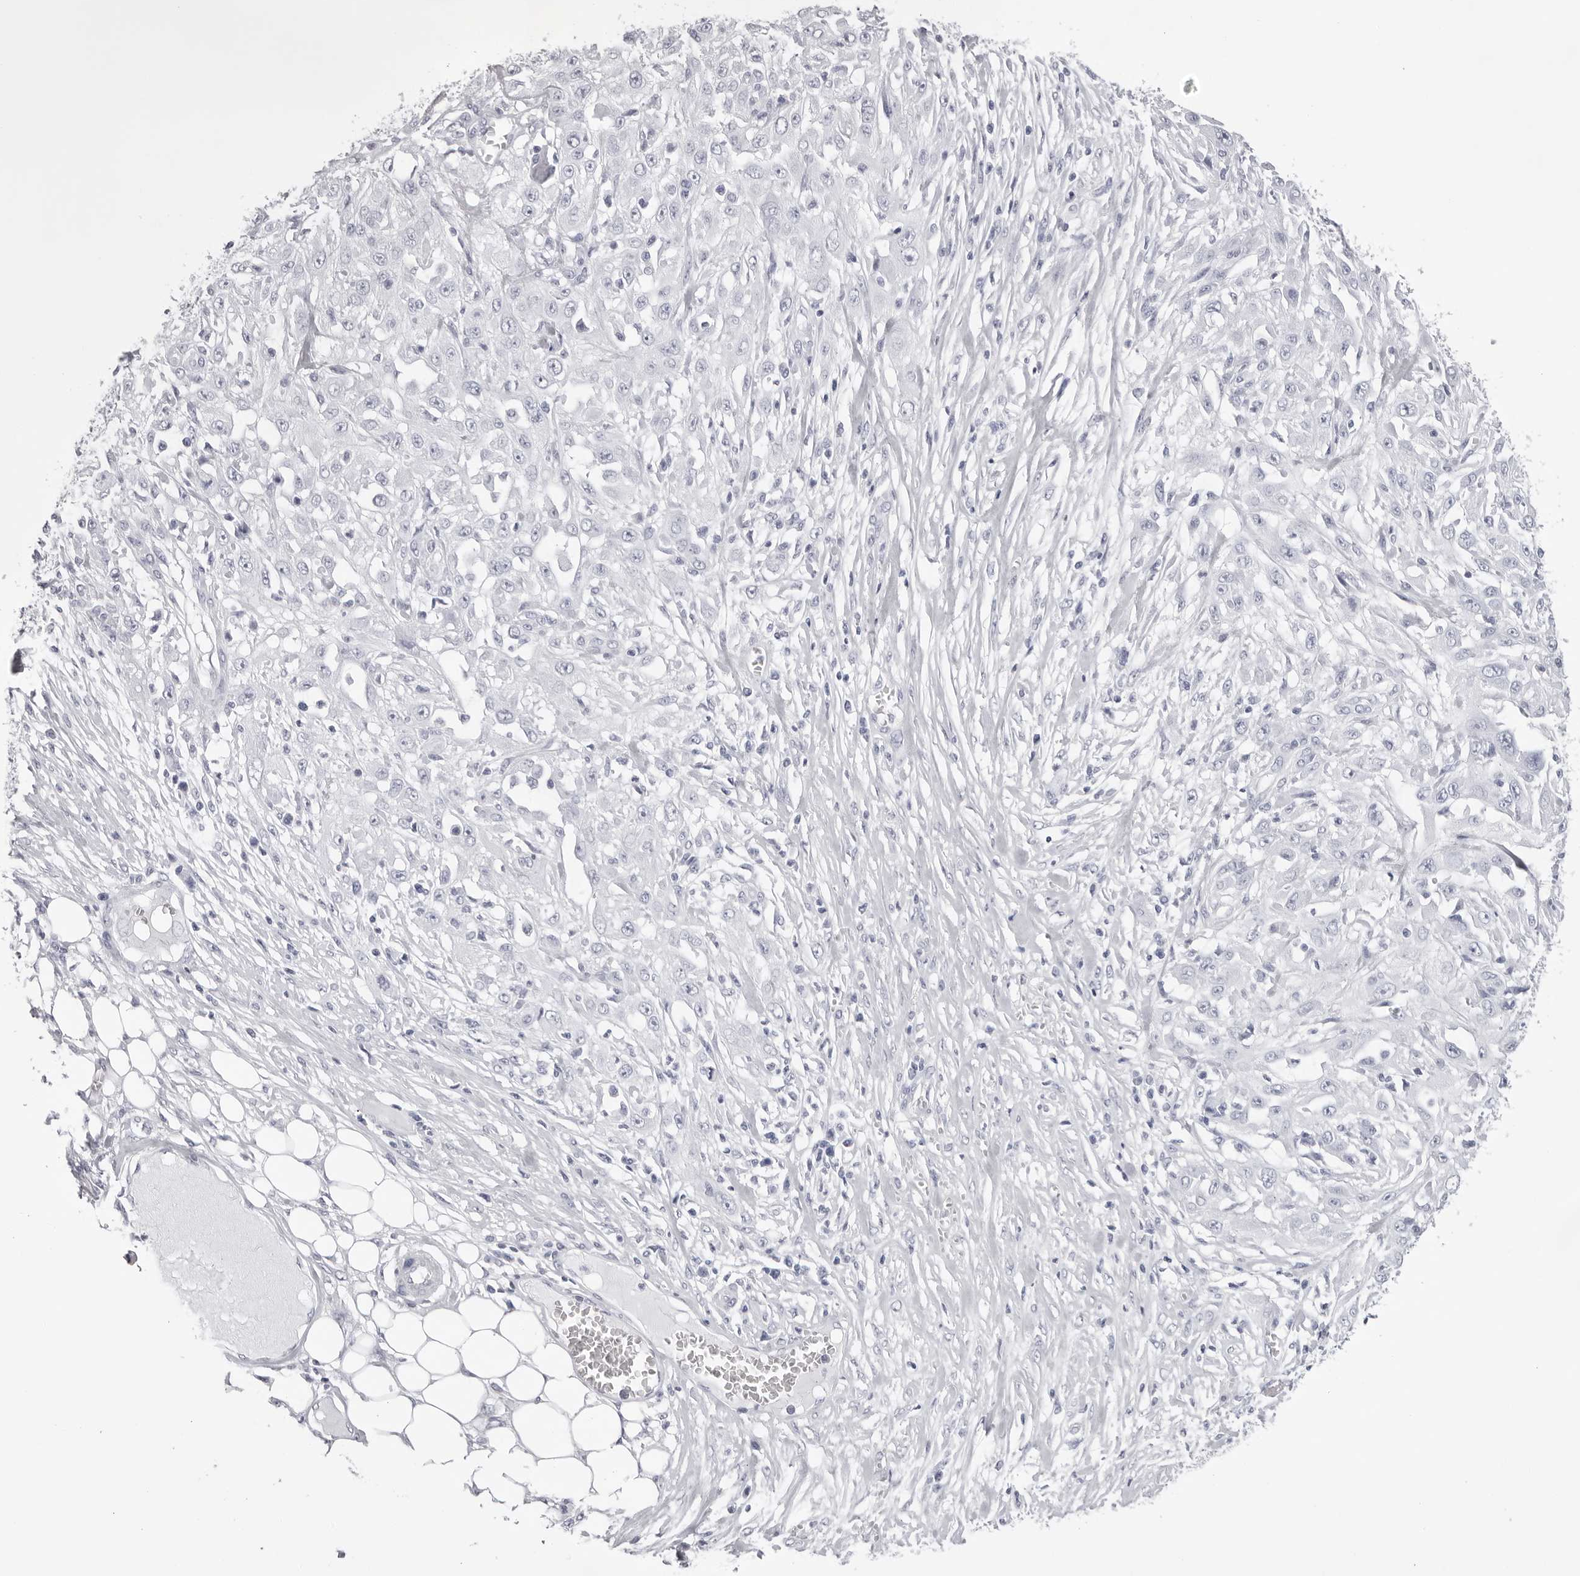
{"staining": {"intensity": "negative", "quantity": "none", "location": "none"}, "tissue": "skin cancer", "cell_type": "Tumor cells", "image_type": "cancer", "snomed": [{"axis": "morphology", "description": "Squamous cell carcinoma, NOS"}, {"axis": "morphology", "description": "Squamous cell carcinoma, metastatic, NOS"}, {"axis": "topography", "description": "Skin"}, {"axis": "topography", "description": "Lymph node"}], "caption": "This histopathology image is of skin metastatic squamous cell carcinoma stained with IHC to label a protein in brown with the nuclei are counter-stained blue. There is no expression in tumor cells.", "gene": "TMOD4", "patient": {"sex": "male", "age": 75}}